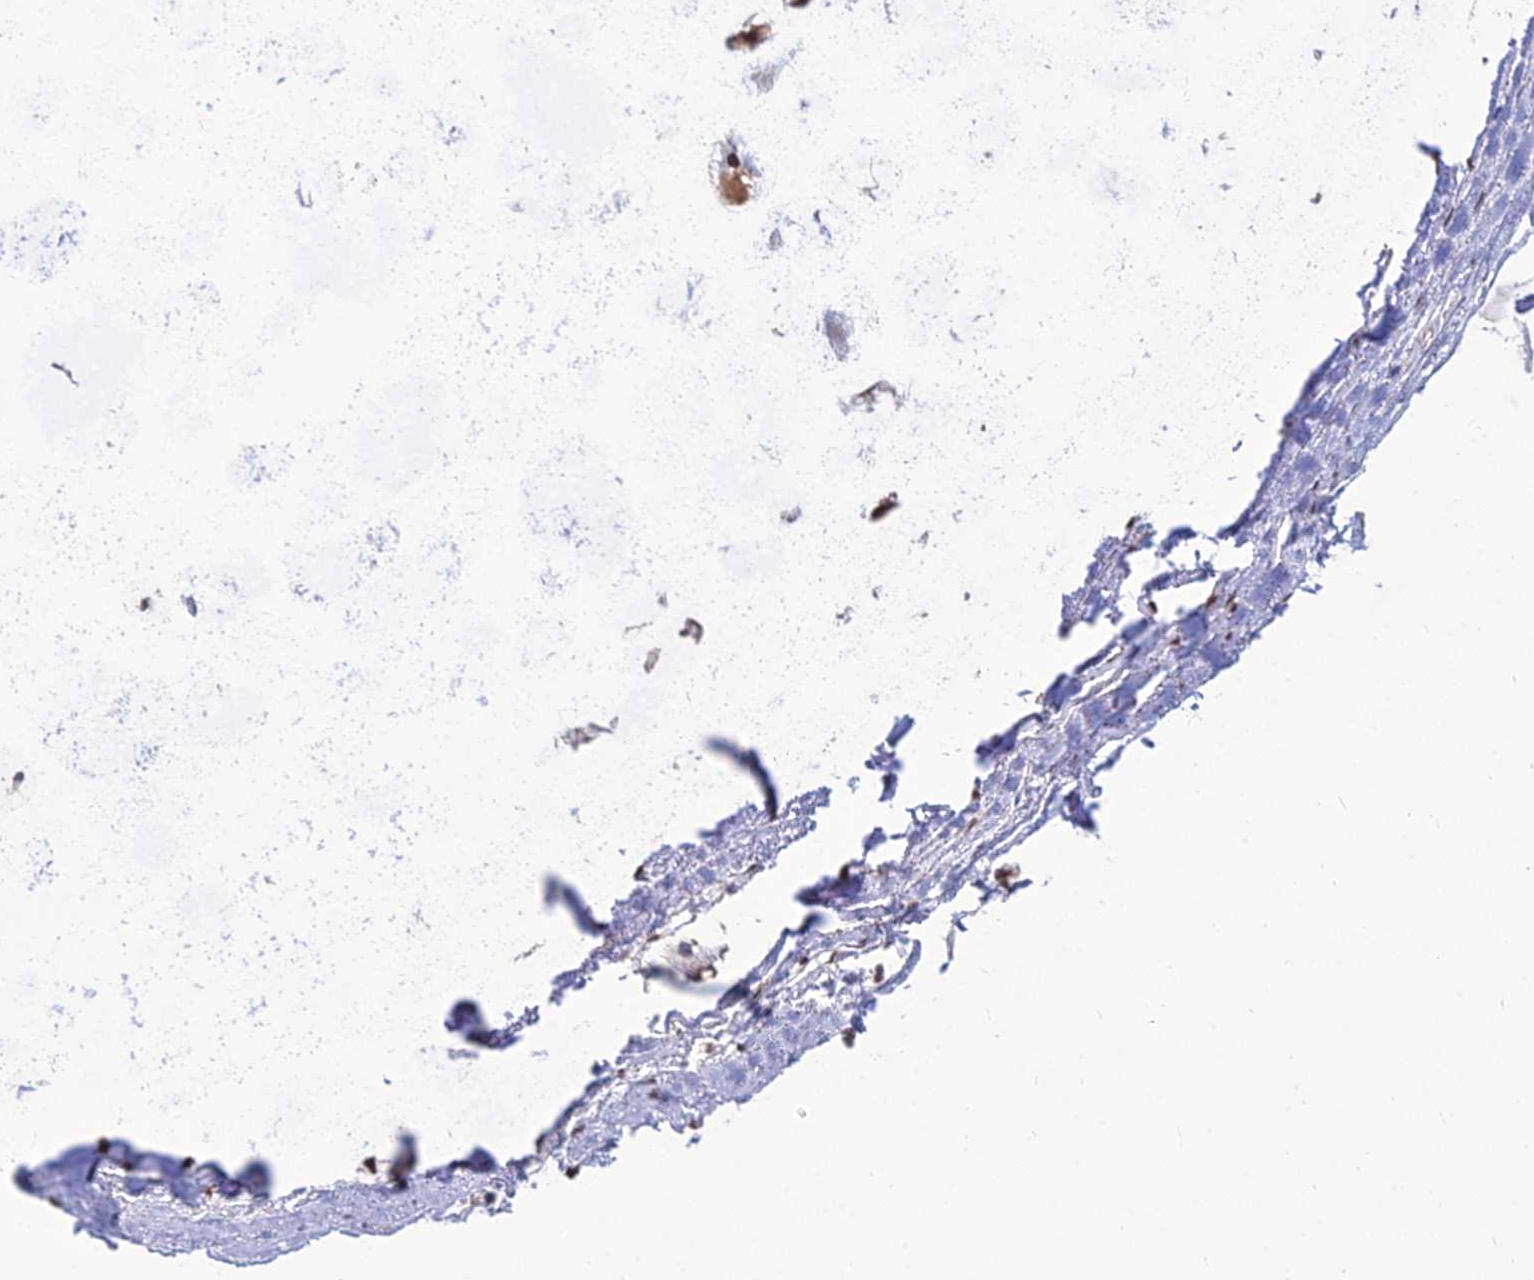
{"staining": {"intensity": "moderate", "quantity": ">75%", "location": "nuclear"}, "tissue": "soft tissue", "cell_type": "Fibroblasts", "image_type": "normal", "snomed": [{"axis": "morphology", "description": "Normal tissue, NOS"}, {"axis": "topography", "description": "Bronchus"}], "caption": "High-magnification brightfield microscopy of benign soft tissue stained with DAB (3,3'-diaminobenzidine) (brown) and counterstained with hematoxylin (blue). fibroblasts exhibit moderate nuclear expression is identified in about>75% of cells.", "gene": "DNPEP", "patient": {"sex": "male", "age": 66}}